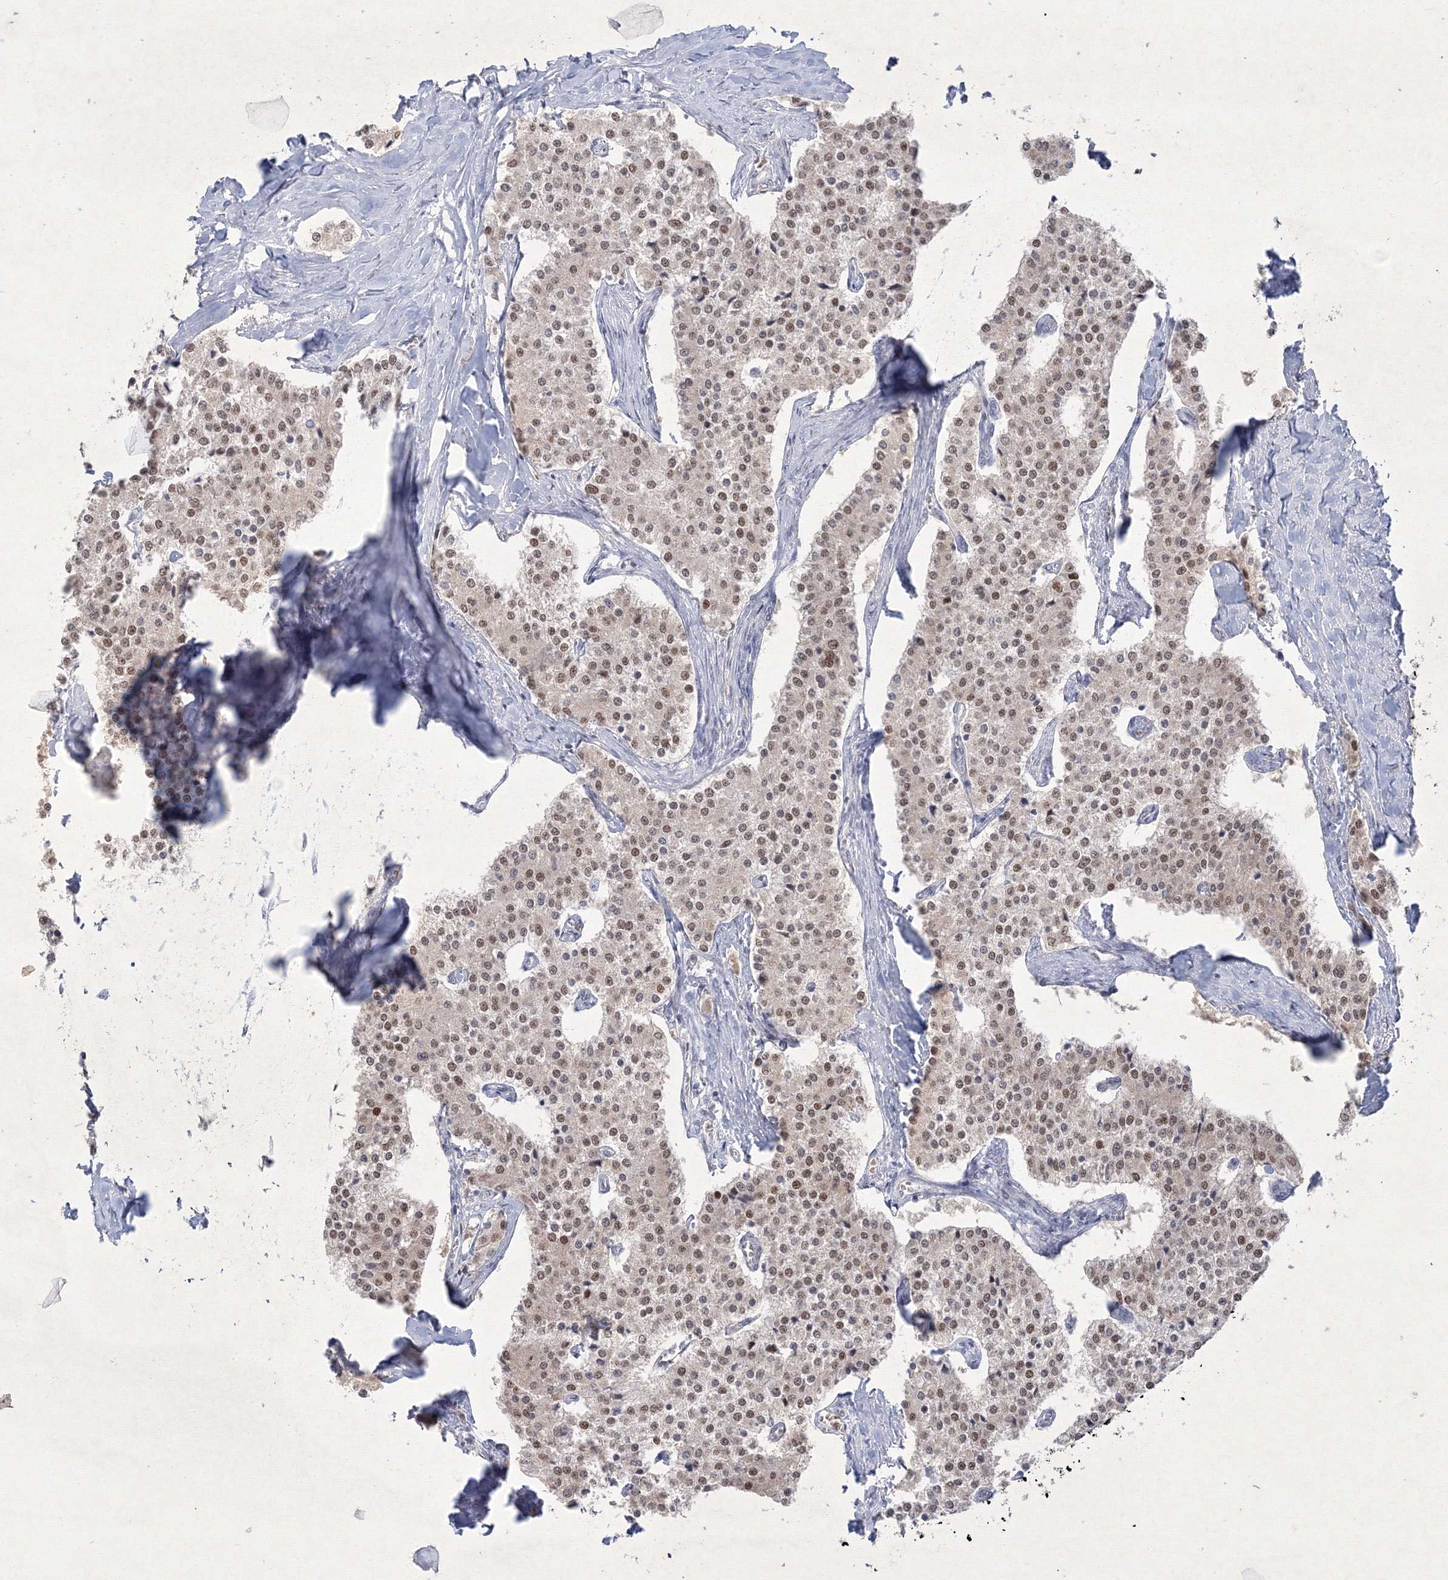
{"staining": {"intensity": "moderate", "quantity": ">75%", "location": "nuclear"}, "tissue": "carcinoid", "cell_type": "Tumor cells", "image_type": "cancer", "snomed": [{"axis": "morphology", "description": "Carcinoid, malignant, NOS"}, {"axis": "topography", "description": "Colon"}], "caption": "Immunohistochemical staining of carcinoid (malignant) demonstrates medium levels of moderate nuclear protein positivity in approximately >75% of tumor cells. (Stains: DAB (3,3'-diaminobenzidine) in brown, nuclei in blue, Microscopy: brightfield microscopy at high magnification).", "gene": "NXPE3", "patient": {"sex": "female", "age": 52}}